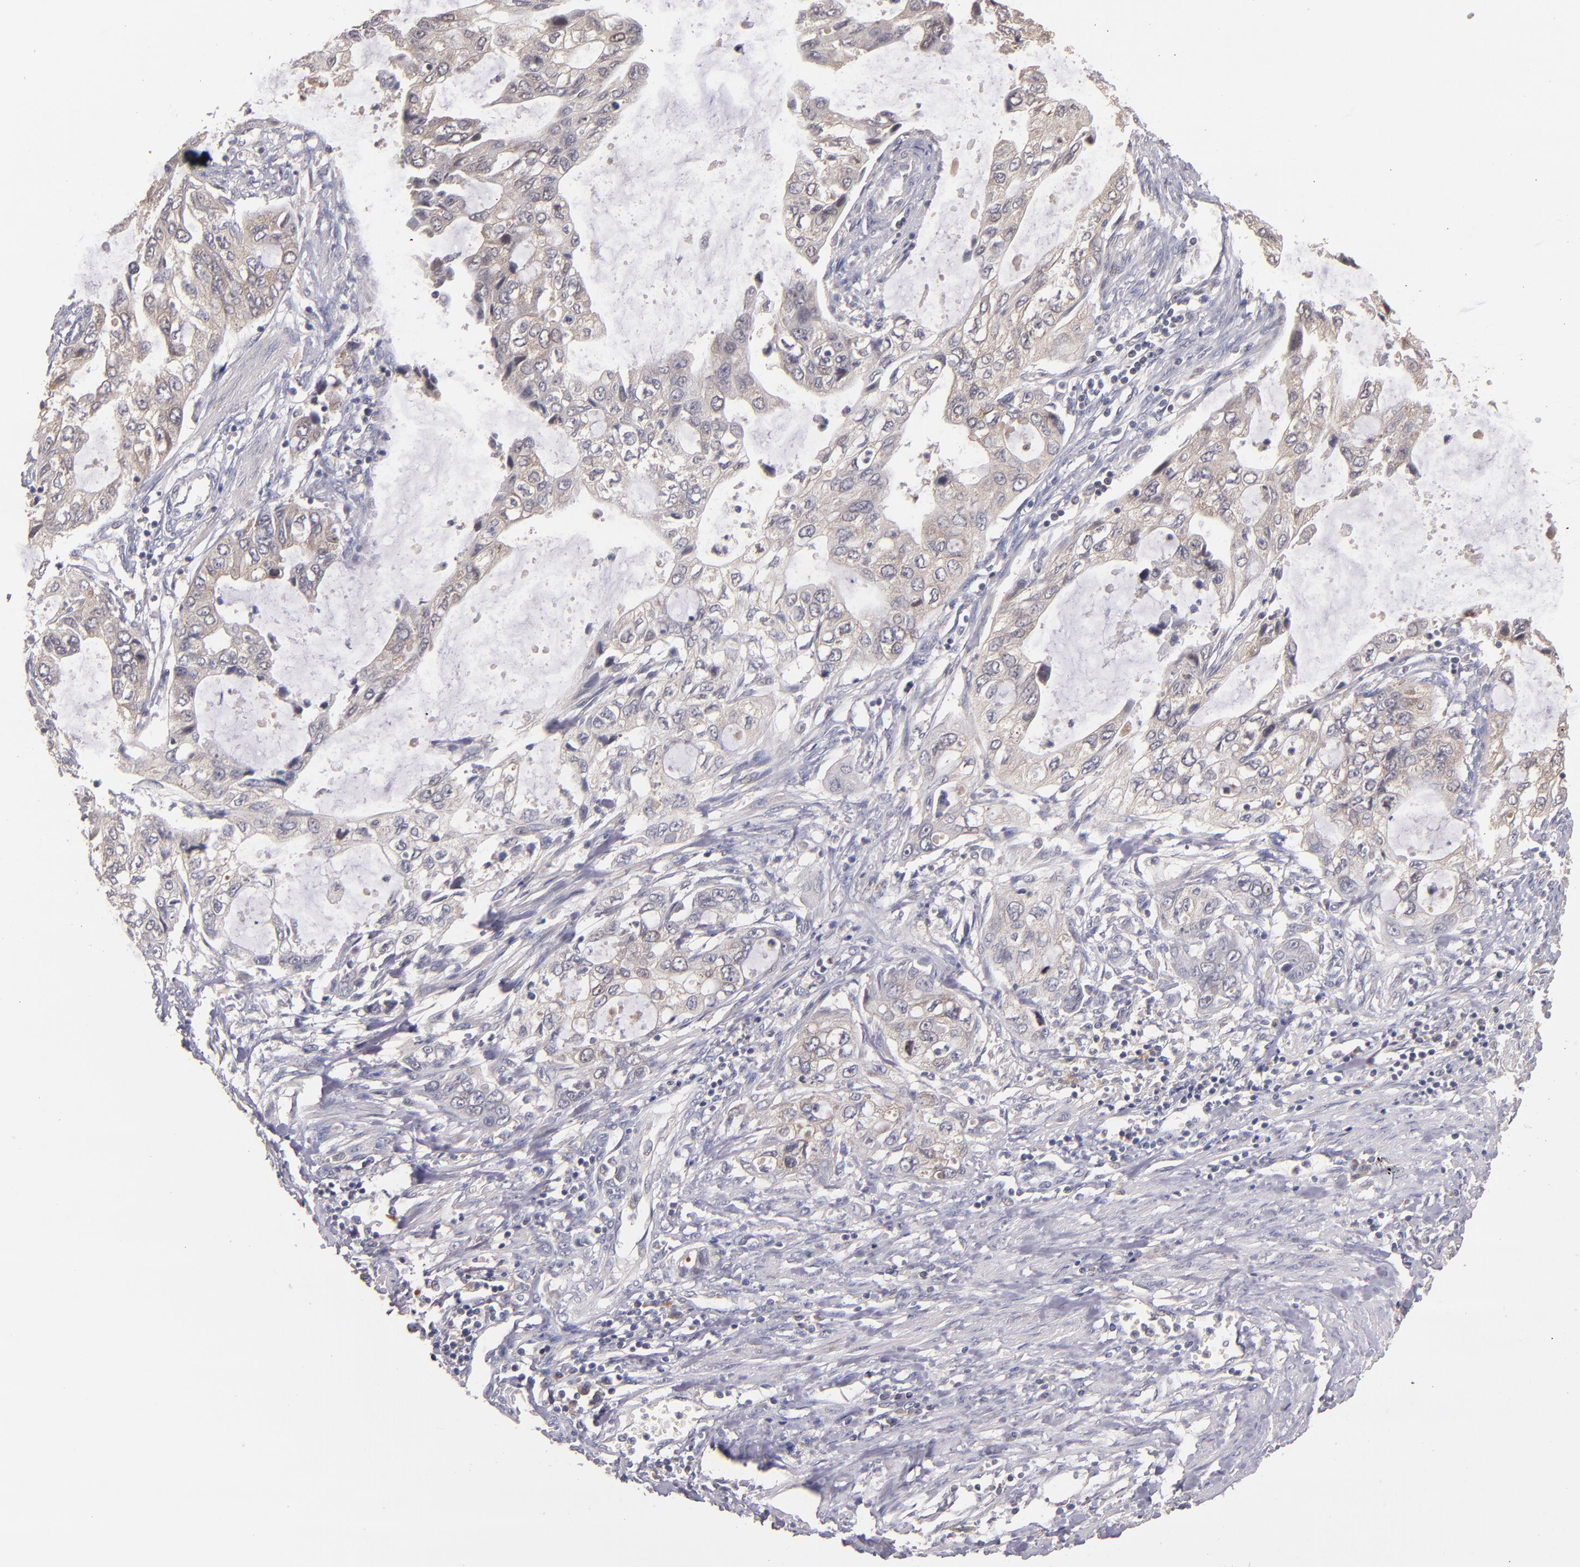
{"staining": {"intensity": "weak", "quantity": "25%-75%", "location": "cytoplasmic/membranous"}, "tissue": "stomach cancer", "cell_type": "Tumor cells", "image_type": "cancer", "snomed": [{"axis": "morphology", "description": "Adenocarcinoma, NOS"}, {"axis": "topography", "description": "Stomach, upper"}], "caption": "Stomach cancer stained with immunohistochemistry (IHC) shows weak cytoplasmic/membranous positivity in about 25%-75% of tumor cells.", "gene": "UPF3B", "patient": {"sex": "female", "age": 52}}